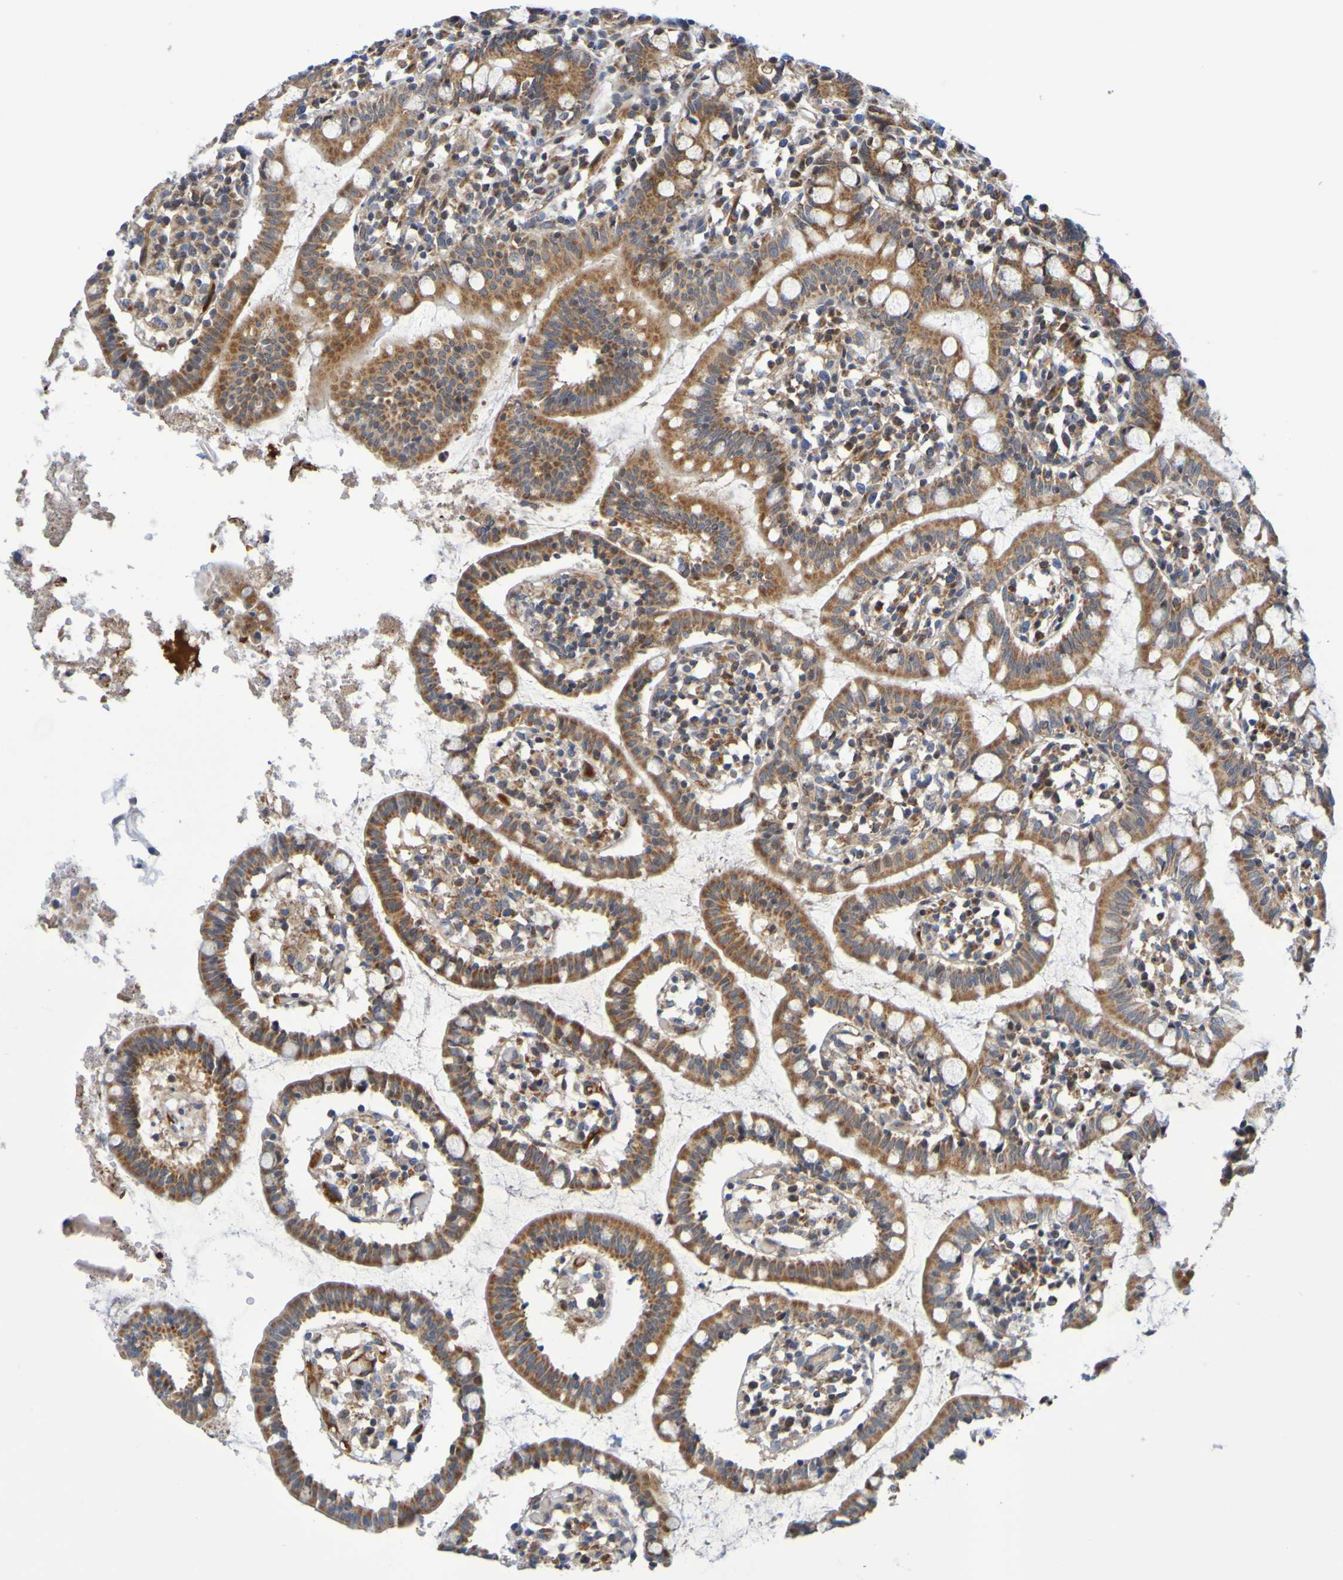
{"staining": {"intensity": "strong", "quantity": ">75%", "location": "cytoplasmic/membranous"}, "tissue": "small intestine", "cell_type": "Glandular cells", "image_type": "normal", "snomed": [{"axis": "morphology", "description": "Normal tissue, NOS"}, {"axis": "morphology", "description": "Cystadenocarcinoma, serous, Metastatic site"}, {"axis": "topography", "description": "Small intestine"}], "caption": "Protein staining of benign small intestine displays strong cytoplasmic/membranous staining in approximately >75% of glandular cells. The staining was performed using DAB, with brown indicating positive protein expression. Nuclei are stained blue with hematoxylin.", "gene": "CCDC51", "patient": {"sex": "female", "age": 61}}